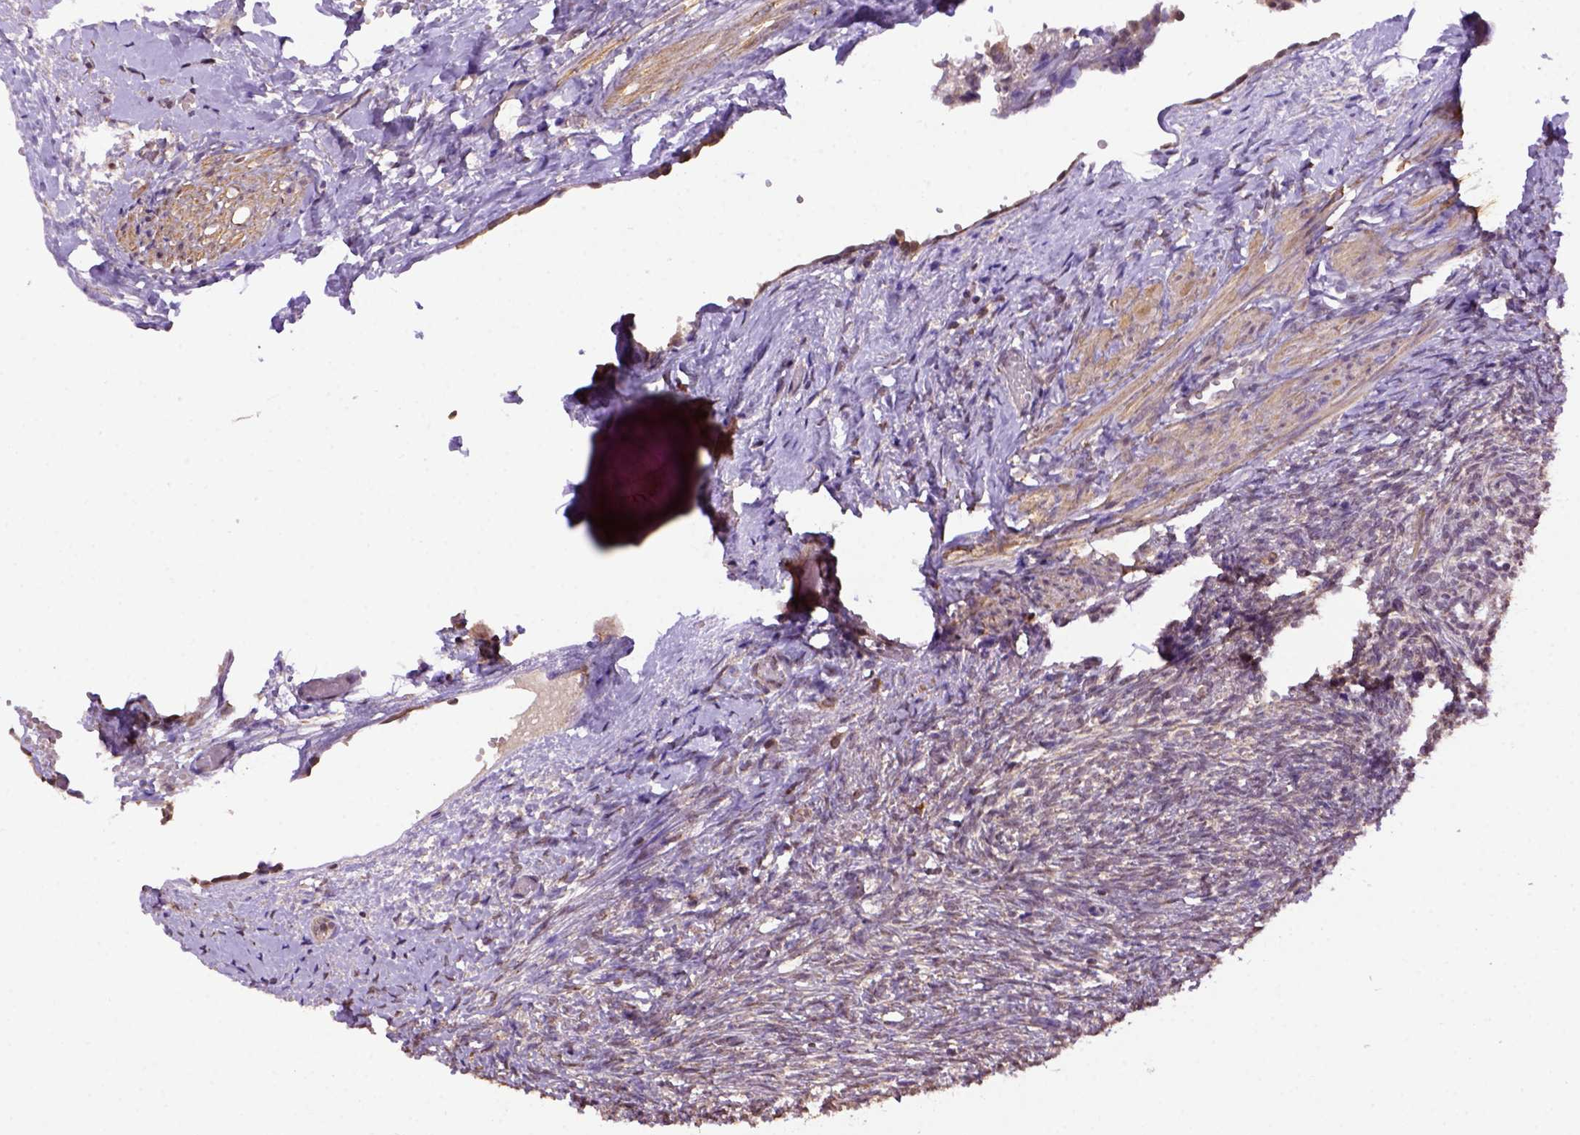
{"staining": {"intensity": "negative", "quantity": "none", "location": "none"}, "tissue": "ovary", "cell_type": "Follicle cells", "image_type": "normal", "snomed": [{"axis": "morphology", "description": "Normal tissue, NOS"}, {"axis": "topography", "description": "Ovary"}], "caption": "An IHC photomicrograph of benign ovary is shown. There is no staining in follicle cells of ovary. (DAB IHC, high magnification).", "gene": "WDR17", "patient": {"sex": "female", "age": 46}}